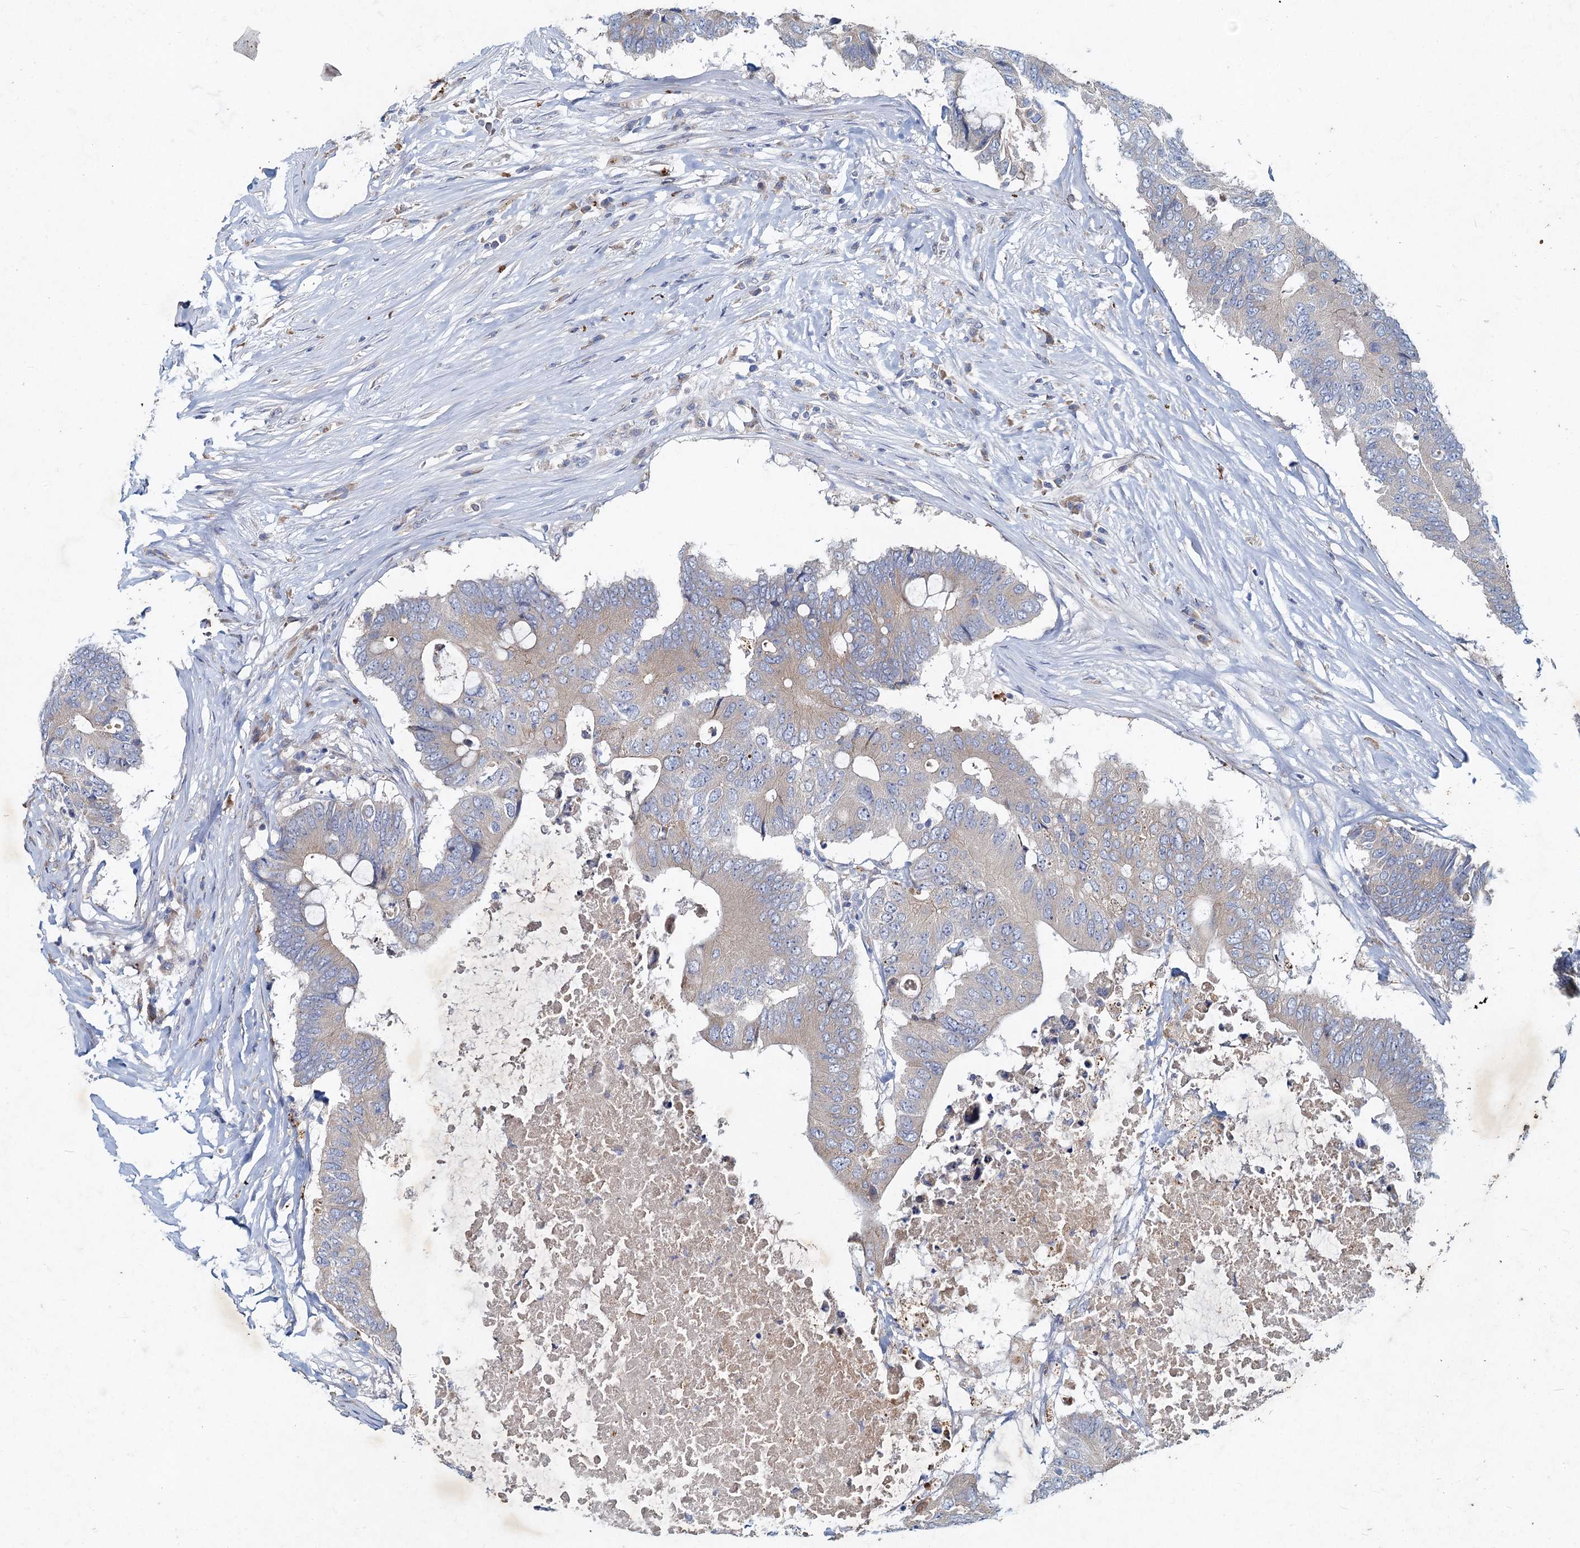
{"staining": {"intensity": "weak", "quantity": "<25%", "location": "cytoplasmic/membranous"}, "tissue": "colorectal cancer", "cell_type": "Tumor cells", "image_type": "cancer", "snomed": [{"axis": "morphology", "description": "Adenocarcinoma, NOS"}, {"axis": "topography", "description": "Colon"}], "caption": "Protein analysis of adenocarcinoma (colorectal) displays no significant staining in tumor cells. (DAB (3,3'-diaminobenzidine) IHC, high magnification).", "gene": "TMX2", "patient": {"sex": "male", "age": 71}}